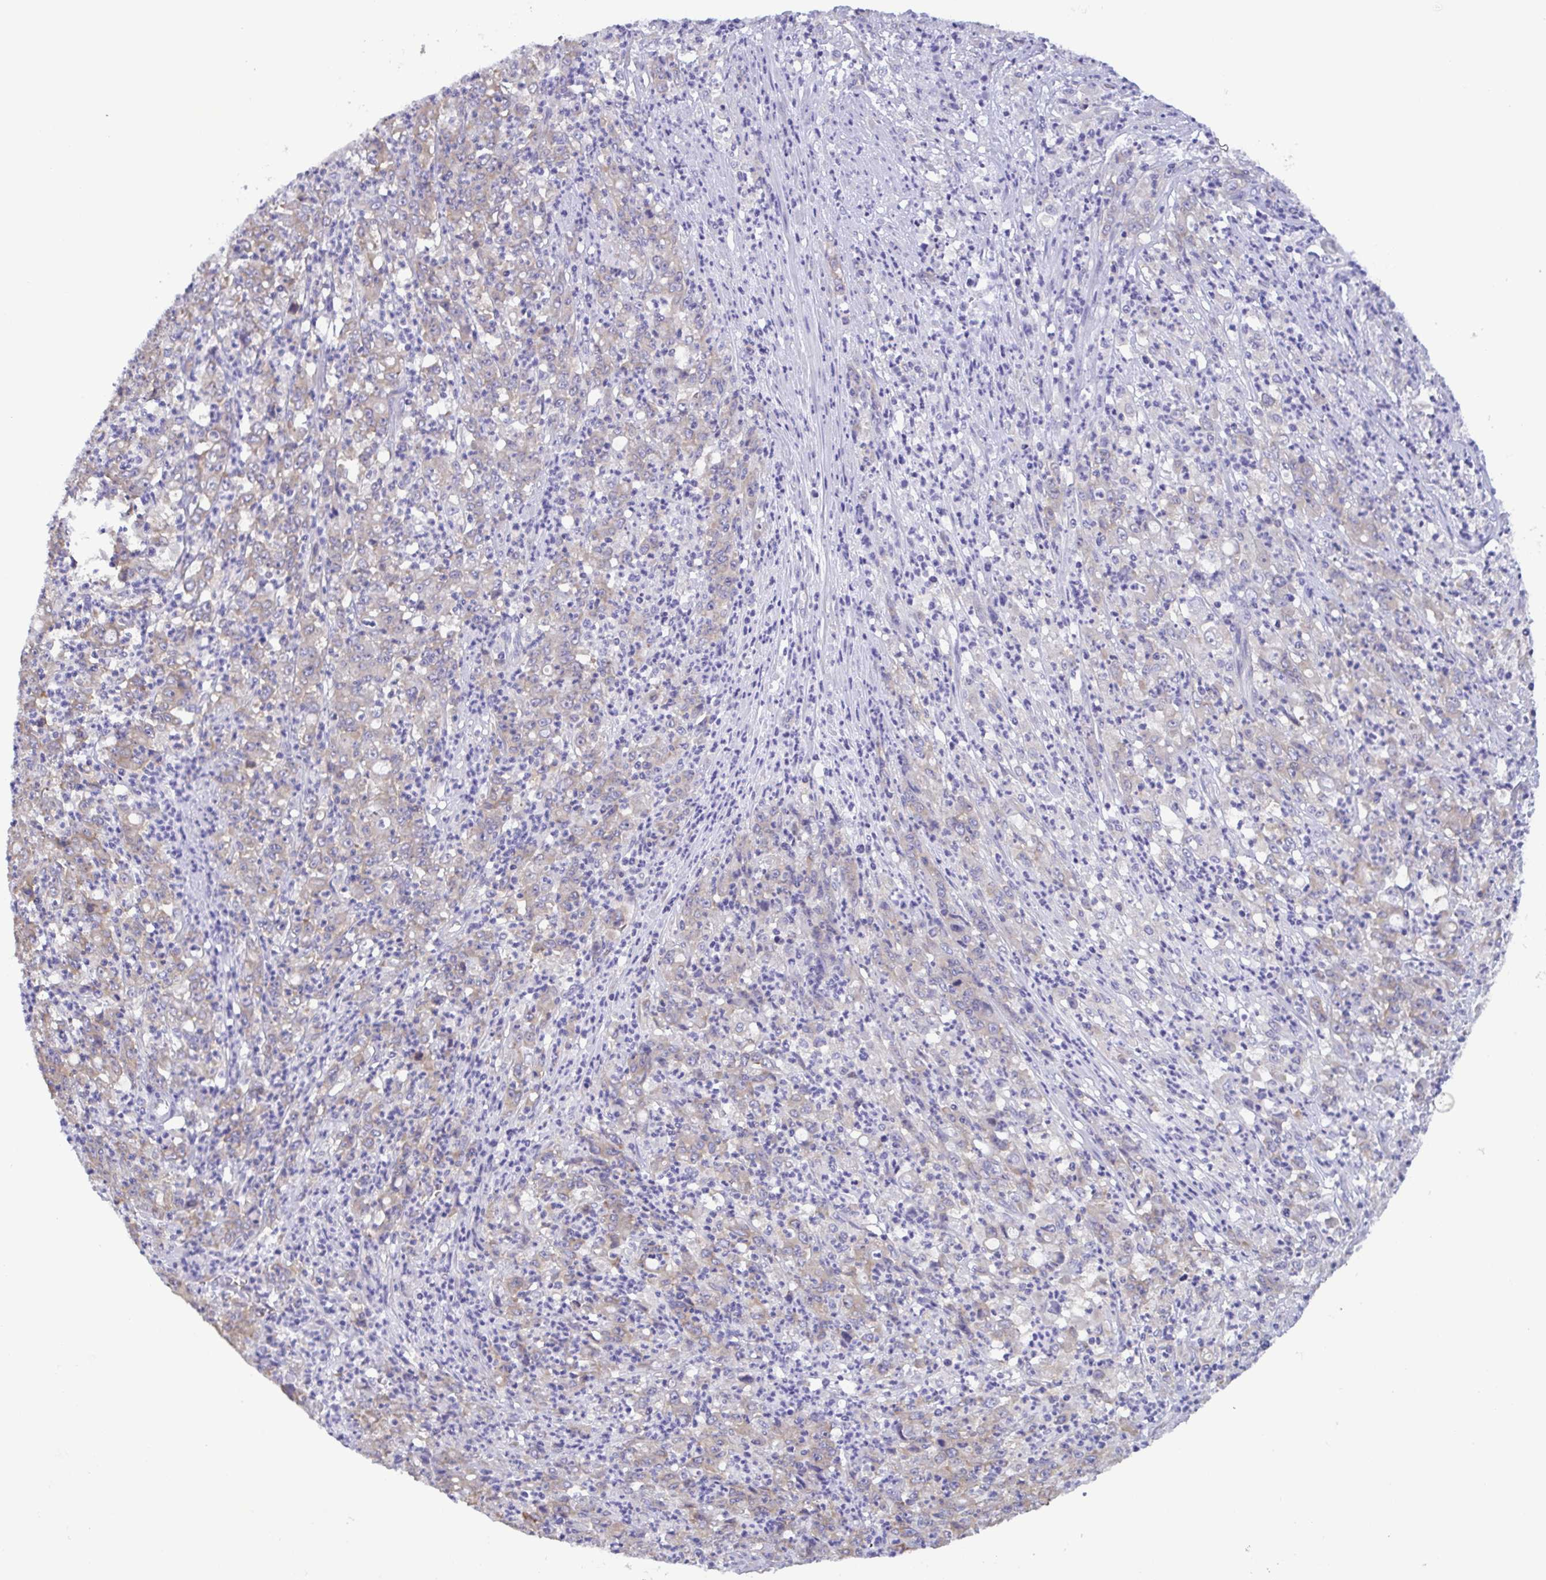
{"staining": {"intensity": "weak", "quantity": "<25%", "location": "cytoplasmic/membranous"}, "tissue": "stomach cancer", "cell_type": "Tumor cells", "image_type": "cancer", "snomed": [{"axis": "morphology", "description": "Adenocarcinoma, NOS"}, {"axis": "topography", "description": "Stomach, lower"}], "caption": "Stomach cancer (adenocarcinoma) was stained to show a protein in brown. There is no significant staining in tumor cells.", "gene": "TNNI3", "patient": {"sex": "female", "age": 71}}